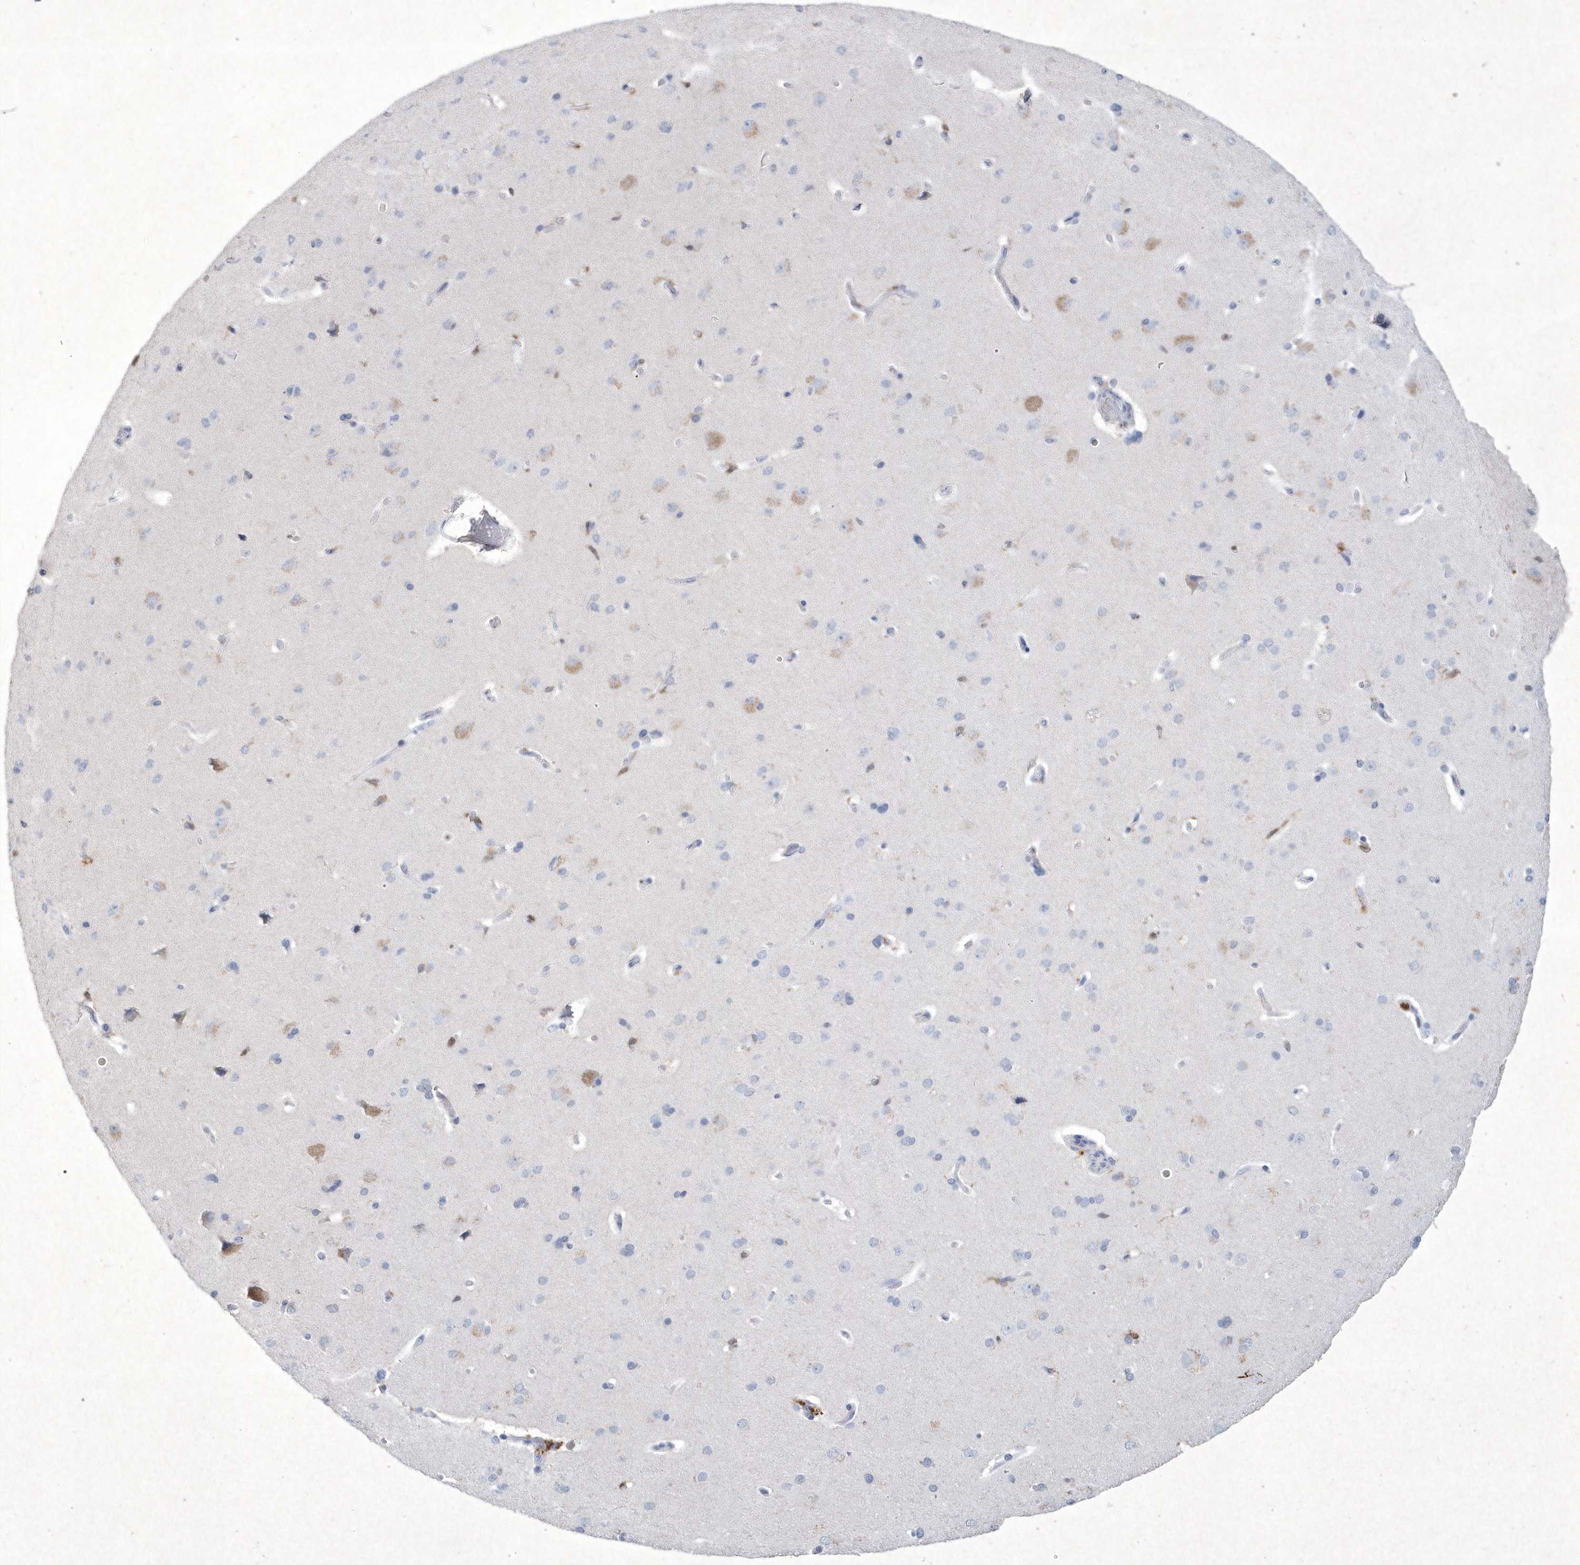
{"staining": {"intensity": "negative", "quantity": "none", "location": "none"}, "tissue": "cerebral cortex", "cell_type": "Endothelial cells", "image_type": "normal", "snomed": [{"axis": "morphology", "description": "Normal tissue, NOS"}, {"axis": "topography", "description": "Cerebral cortex"}], "caption": "DAB immunohistochemical staining of unremarkable cerebral cortex shows no significant positivity in endothelial cells.", "gene": "BHLHA15", "patient": {"sex": "male", "age": 62}}